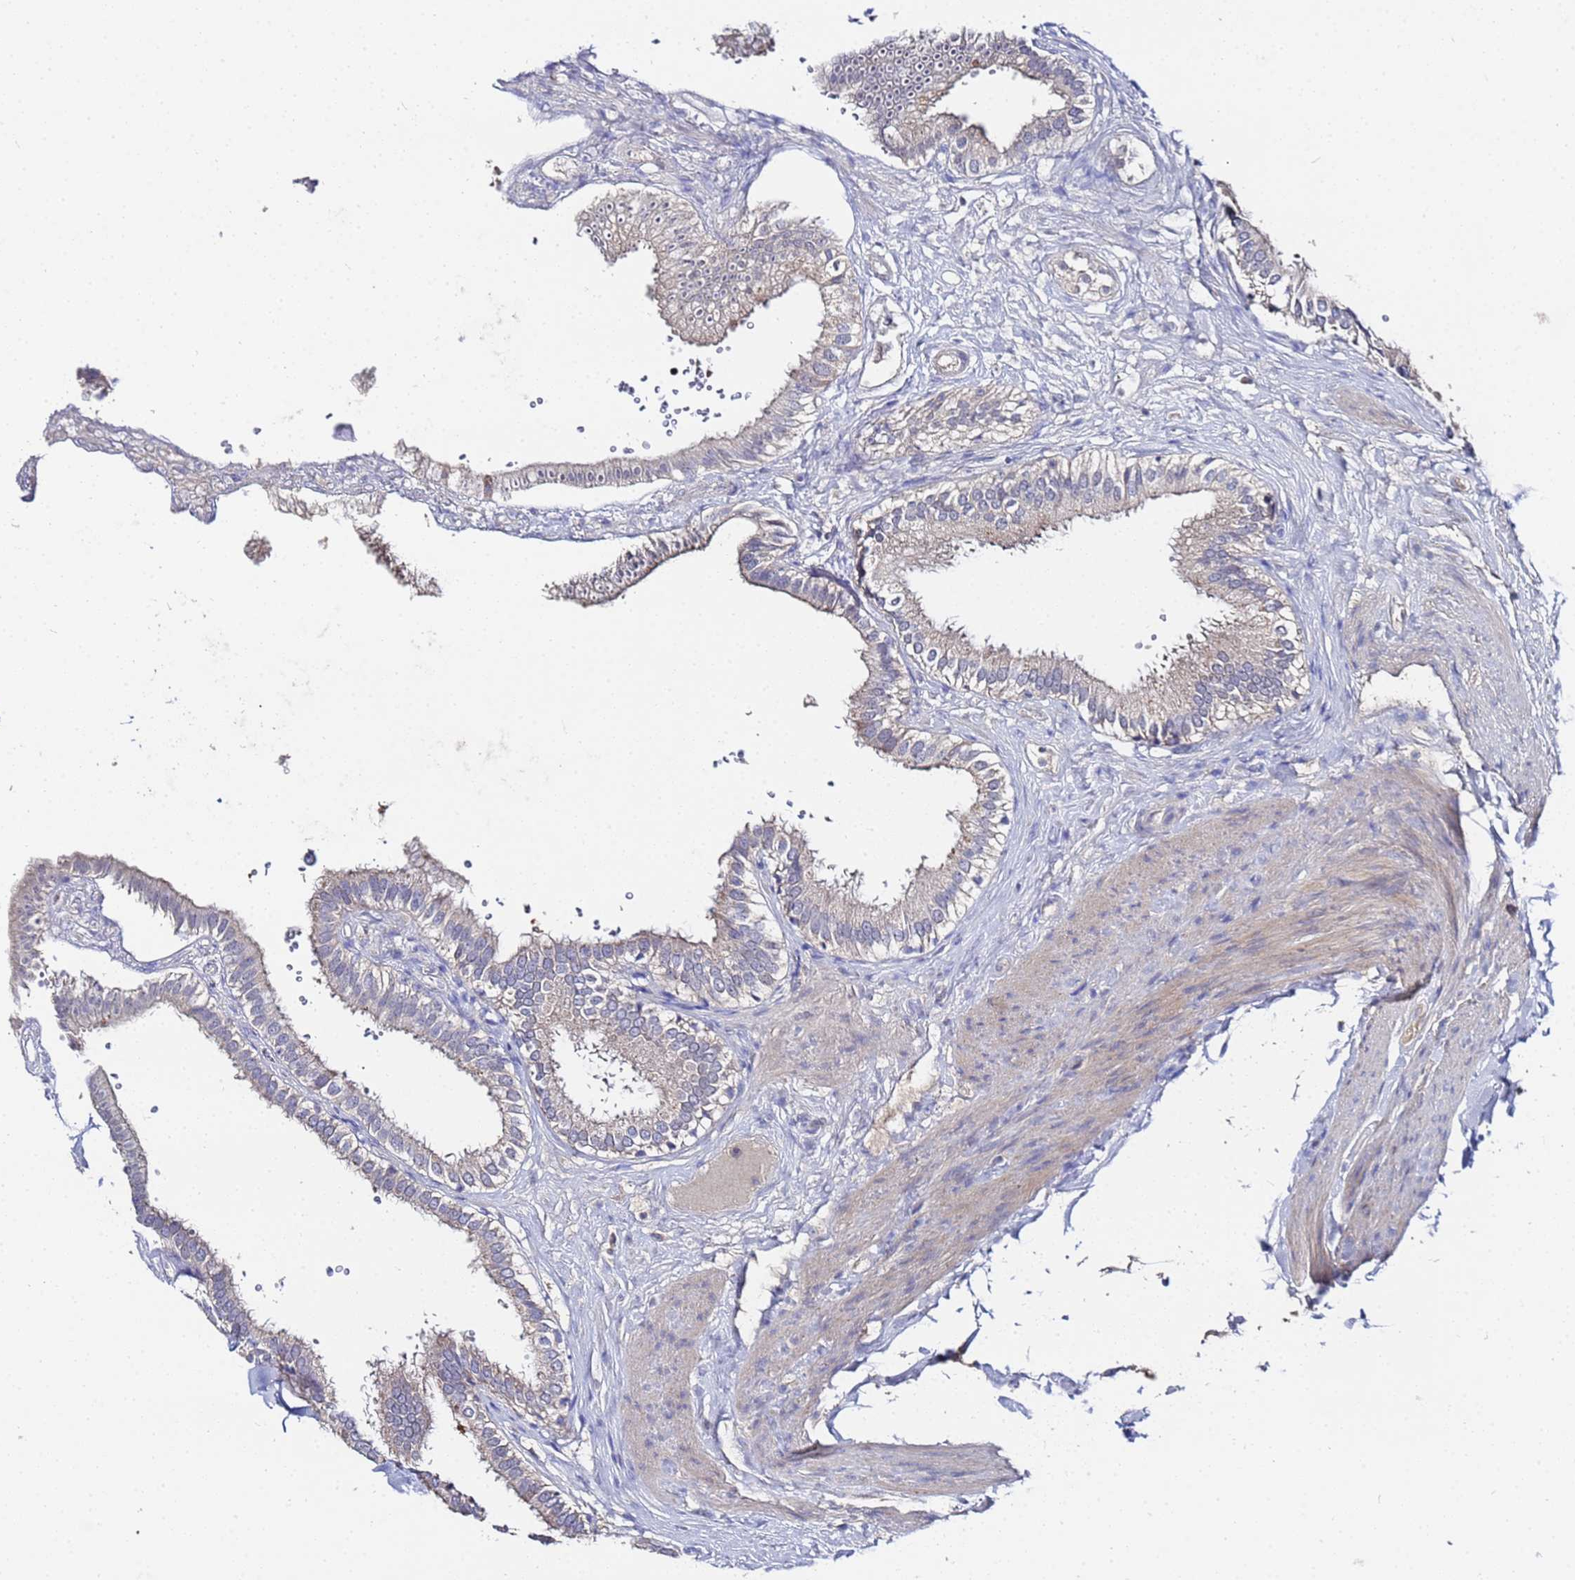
{"staining": {"intensity": "weak", "quantity": "<25%", "location": "cytoplasmic/membranous"}, "tissue": "gallbladder", "cell_type": "Glandular cells", "image_type": "normal", "snomed": [{"axis": "morphology", "description": "Normal tissue, NOS"}, {"axis": "topography", "description": "Gallbladder"}], "caption": "The histopathology image shows no significant expression in glandular cells of gallbladder. The staining is performed using DAB (3,3'-diaminobenzidine) brown chromogen with nuclei counter-stained in using hematoxylin.", "gene": "TCP10L", "patient": {"sex": "female", "age": 61}}